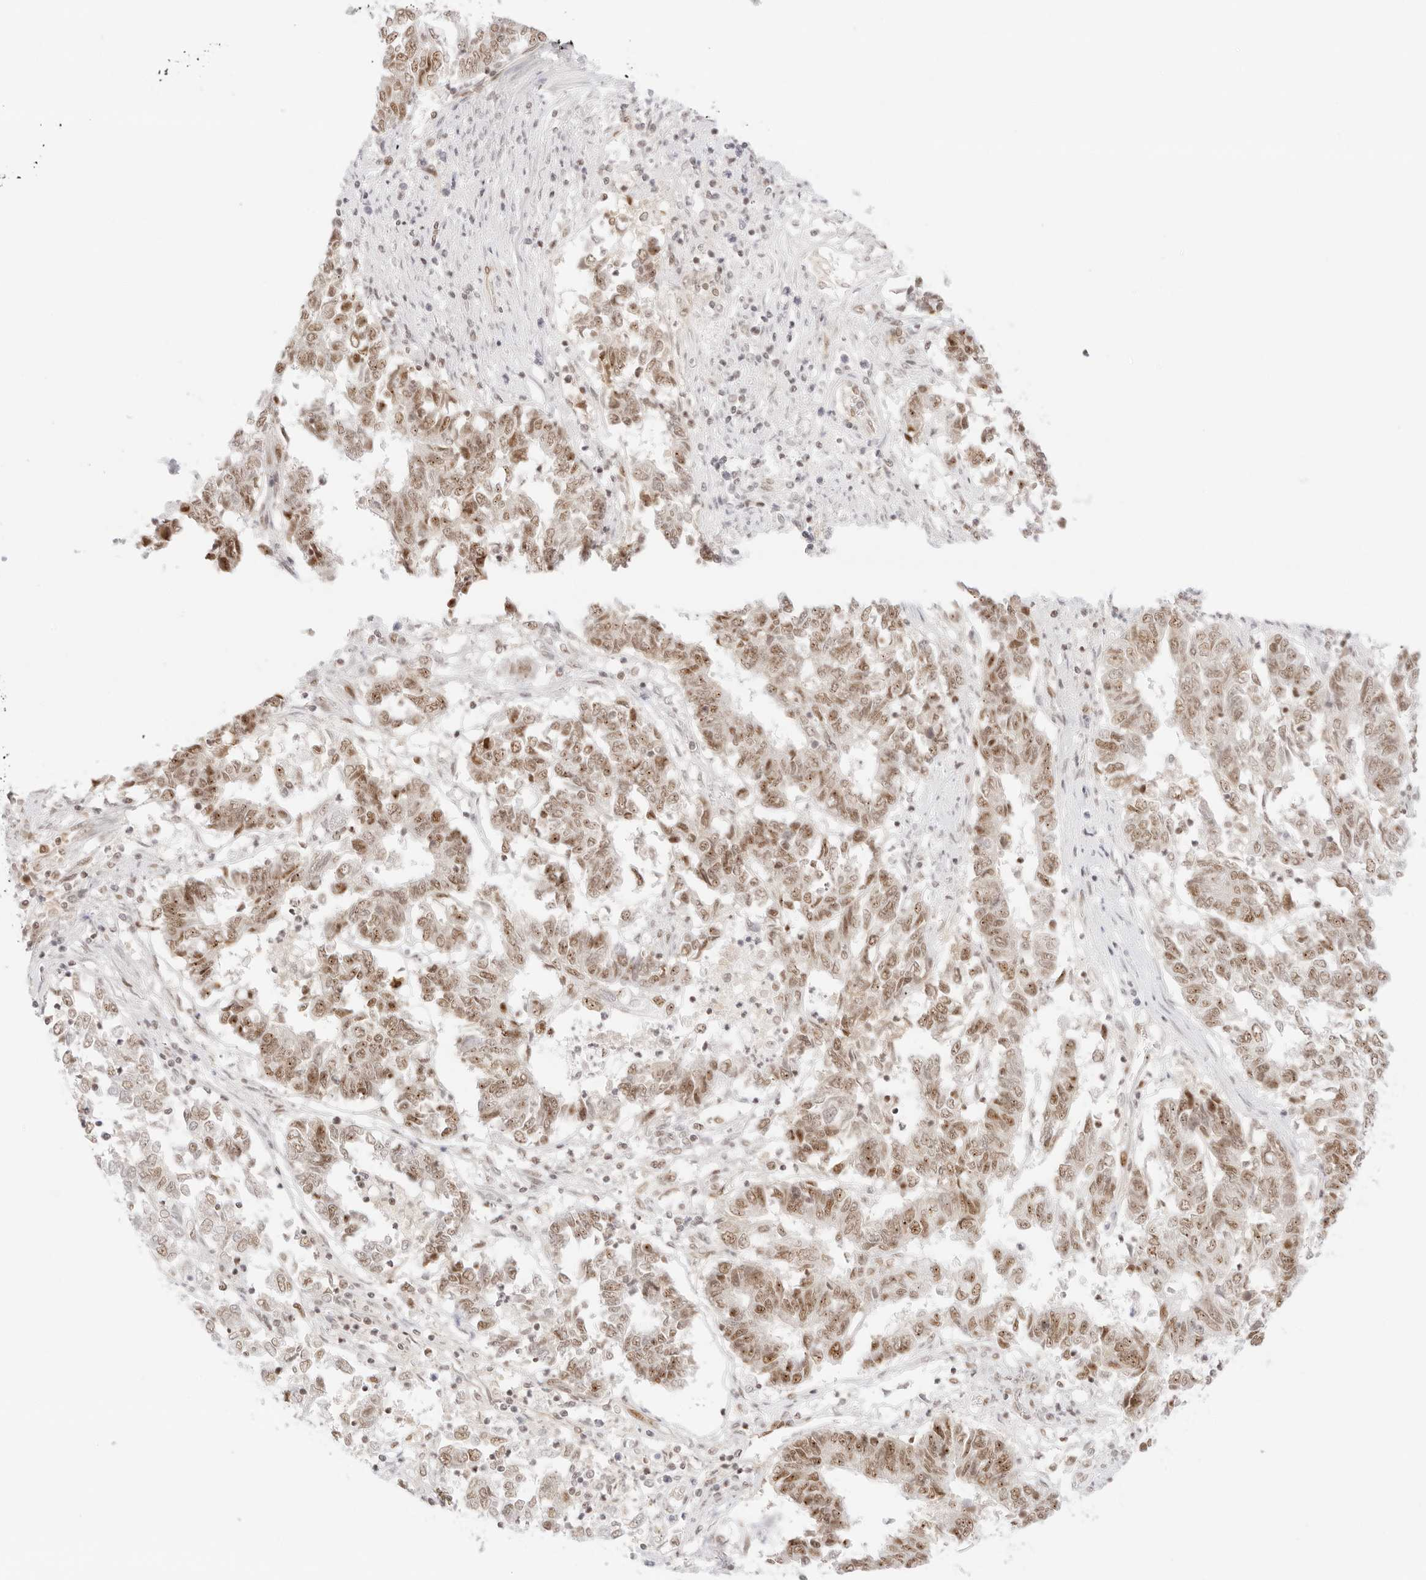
{"staining": {"intensity": "moderate", "quantity": ">75%", "location": "nuclear"}, "tissue": "endometrial cancer", "cell_type": "Tumor cells", "image_type": "cancer", "snomed": [{"axis": "morphology", "description": "Adenocarcinoma, NOS"}, {"axis": "topography", "description": "Endometrium"}], "caption": "Brown immunohistochemical staining in endometrial adenocarcinoma demonstrates moderate nuclear expression in approximately >75% of tumor cells.", "gene": "ITGA6", "patient": {"sex": "female", "age": 80}}